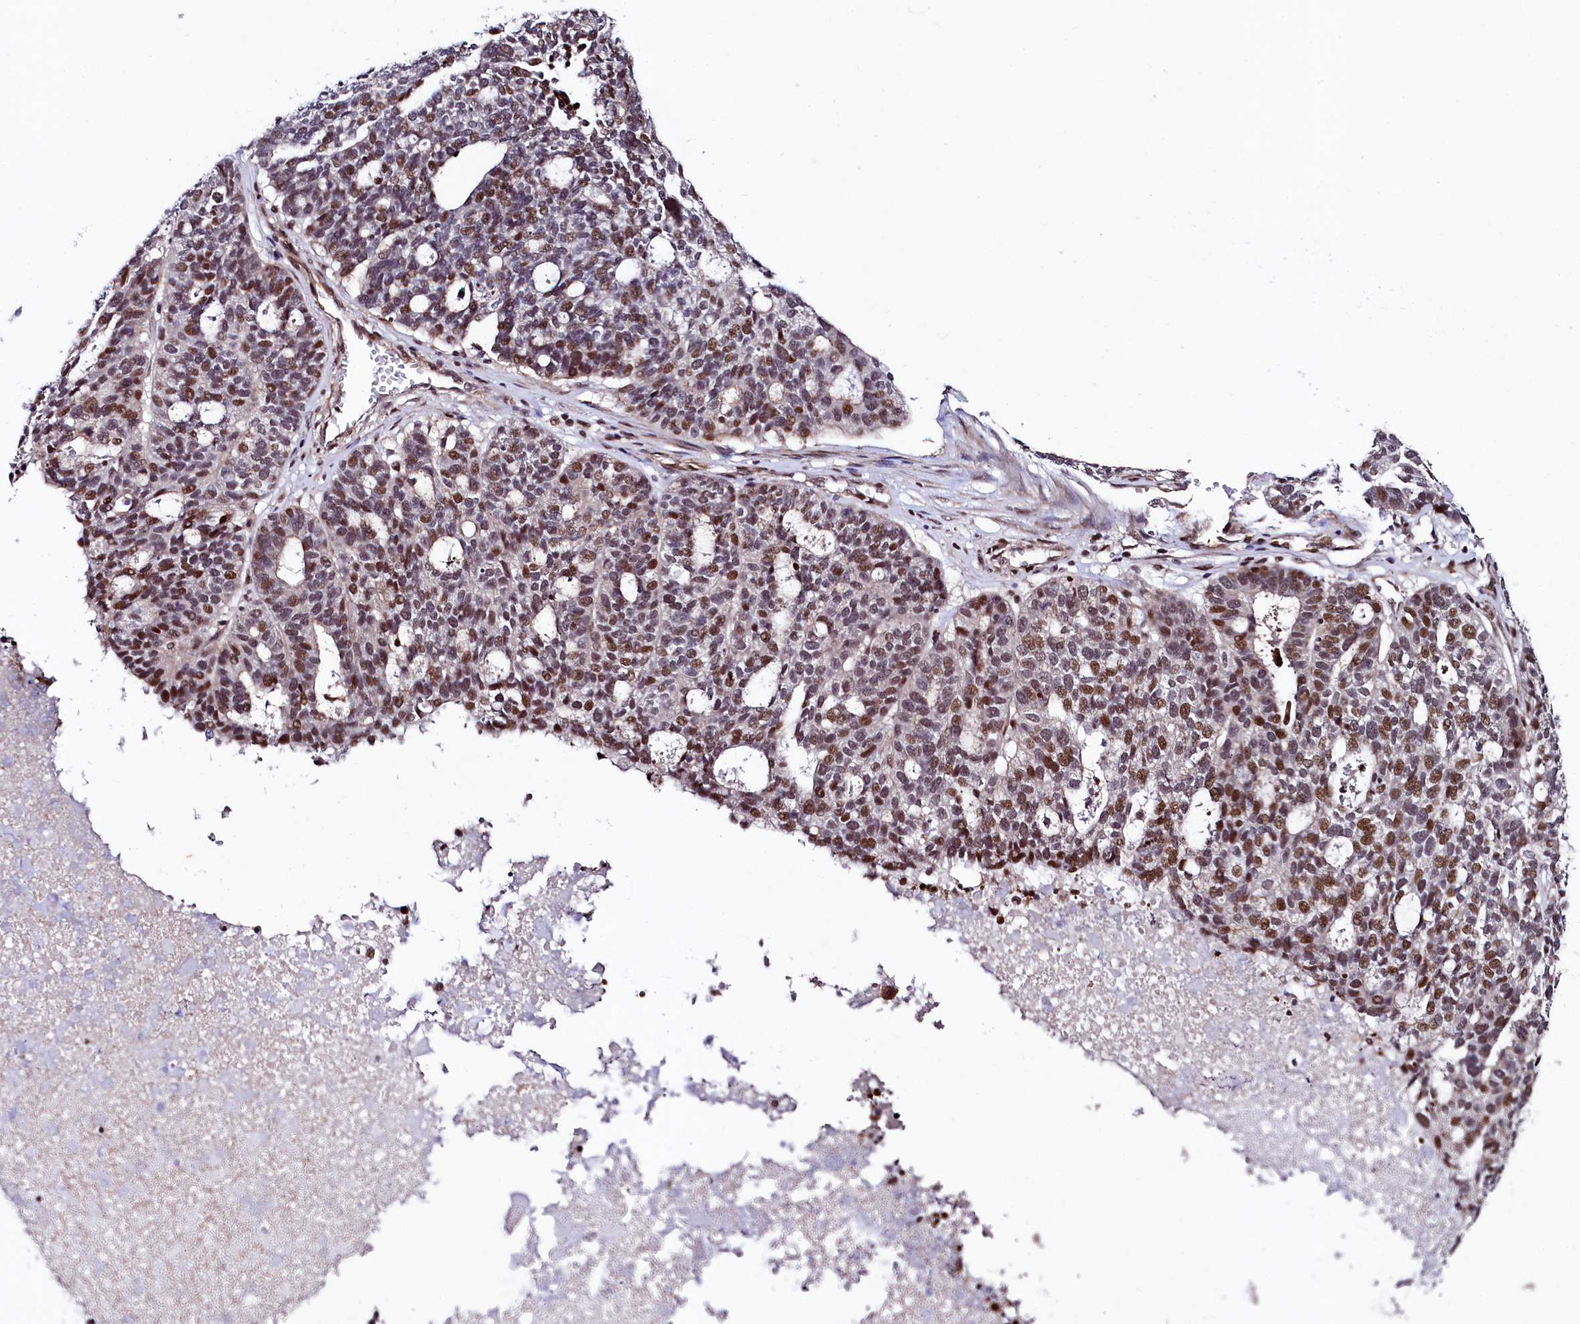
{"staining": {"intensity": "moderate", "quantity": ">75%", "location": "nuclear"}, "tissue": "ovarian cancer", "cell_type": "Tumor cells", "image_type": "cancer", "snomed": [{"axis": "morphology", "description": "Cystadenocarcinoma, serous, NOS"}, {"axis": "topography", "description": "Ovary"}], "caption": "Approximately >75% of tumor cells in ovarian cancer (serous cystadenocarcinoma) show moderate nuclear protein positivity as visualized by brown immunohistochemical staining.", "gene": "LEO1", "patient": {"sex": "female", "age": 59}}